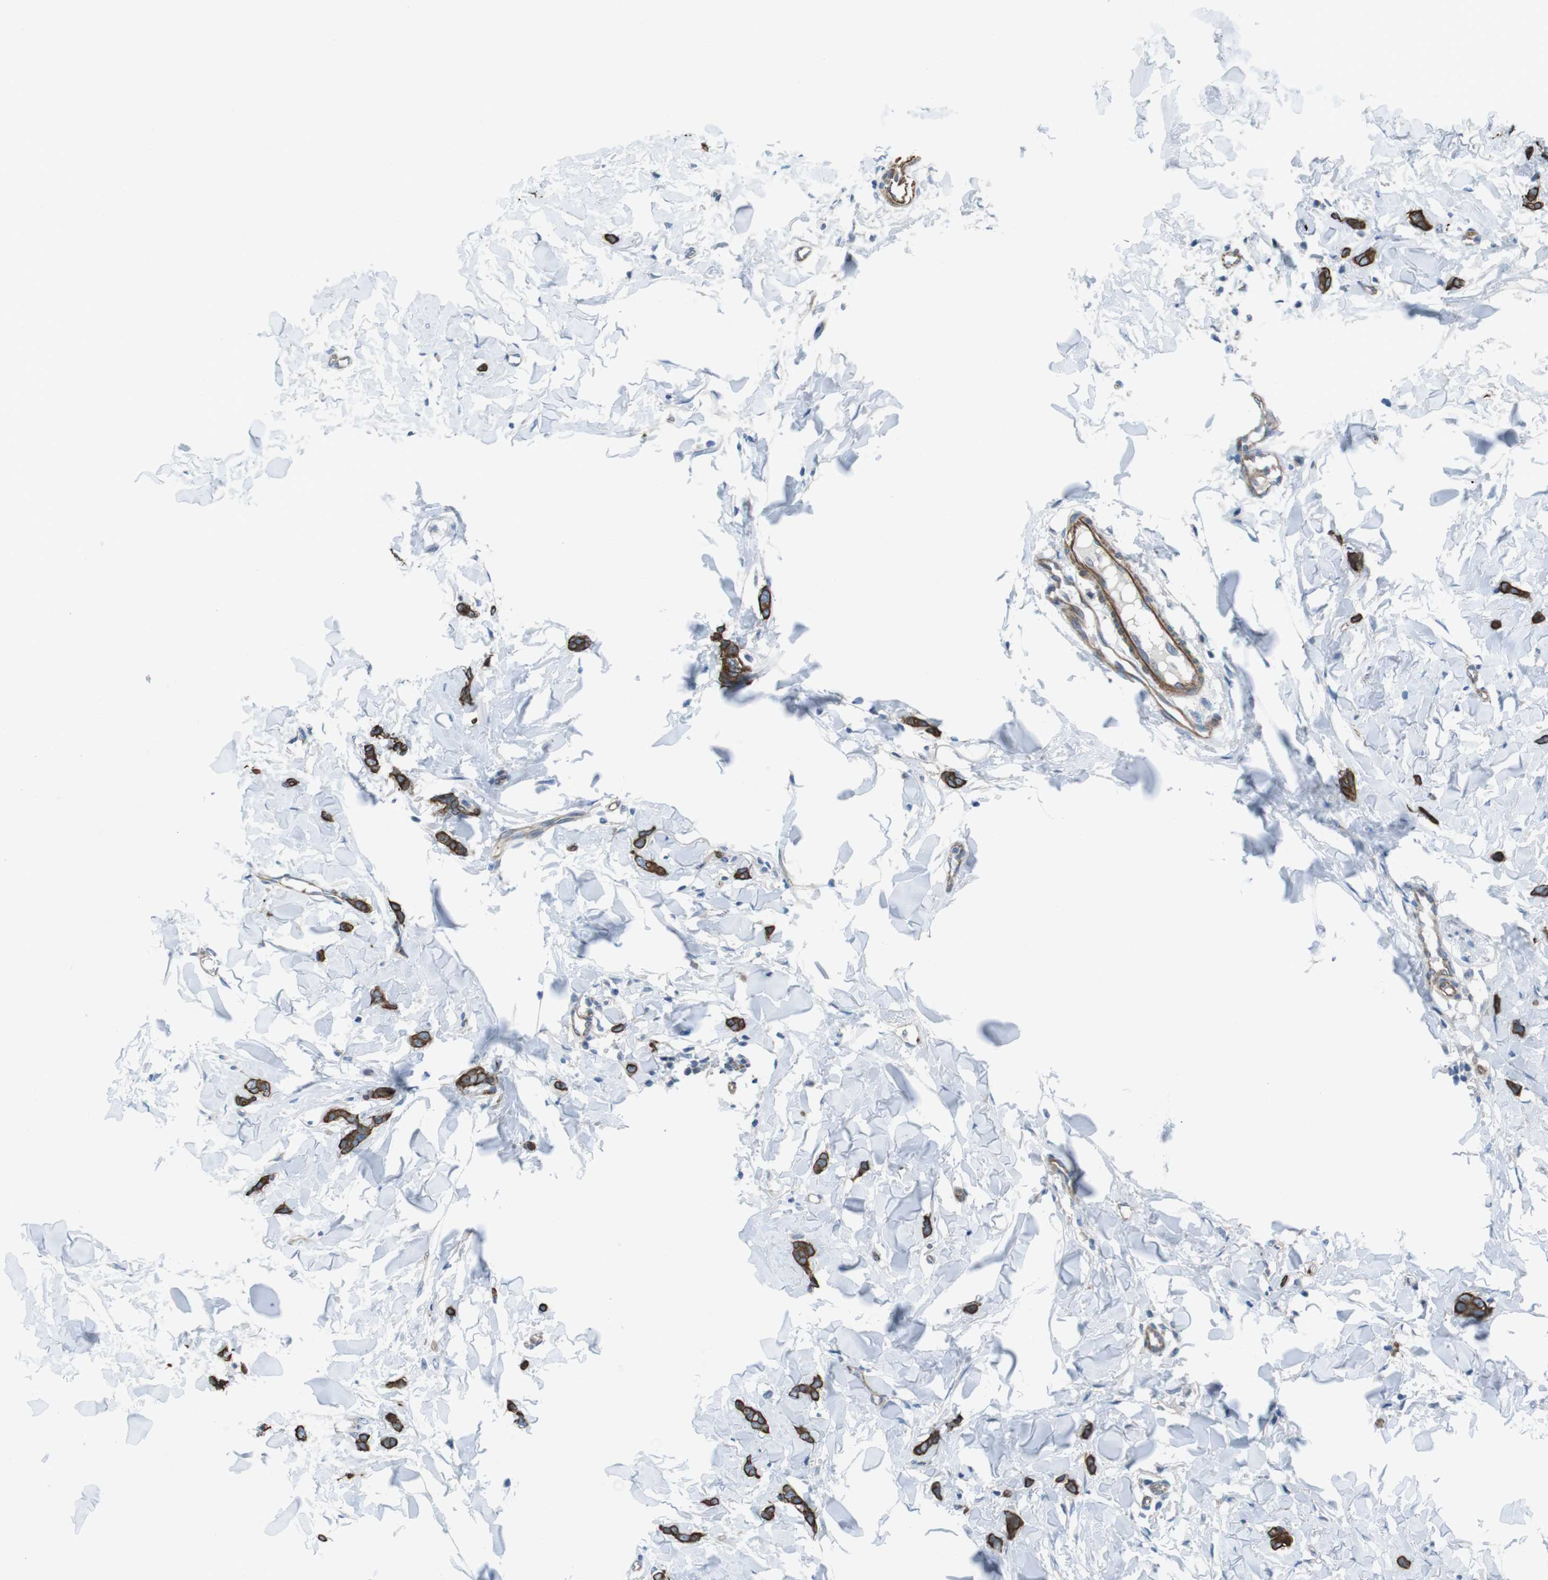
{"staining": {"intensity": "strong", "quantity": ">75%", "location": "cytoplasmic/membranous"}, "tissue": "breast cancer", "cell_type": "Tumor cells", "image_type": "cancer", "snomed": [{"axis": "morphology", "description": "Lobular carcinoma"}, {"axis": "topography", "description": "Skin"}, {"axis": "topography", "description": "Breast"}], "caption": "Human breast lobular carcinoma stained with a protein marker reveals strong staining in tumor cells.", "gene": "FAM174B", "patient": {"sex": "female", "age": 46}}